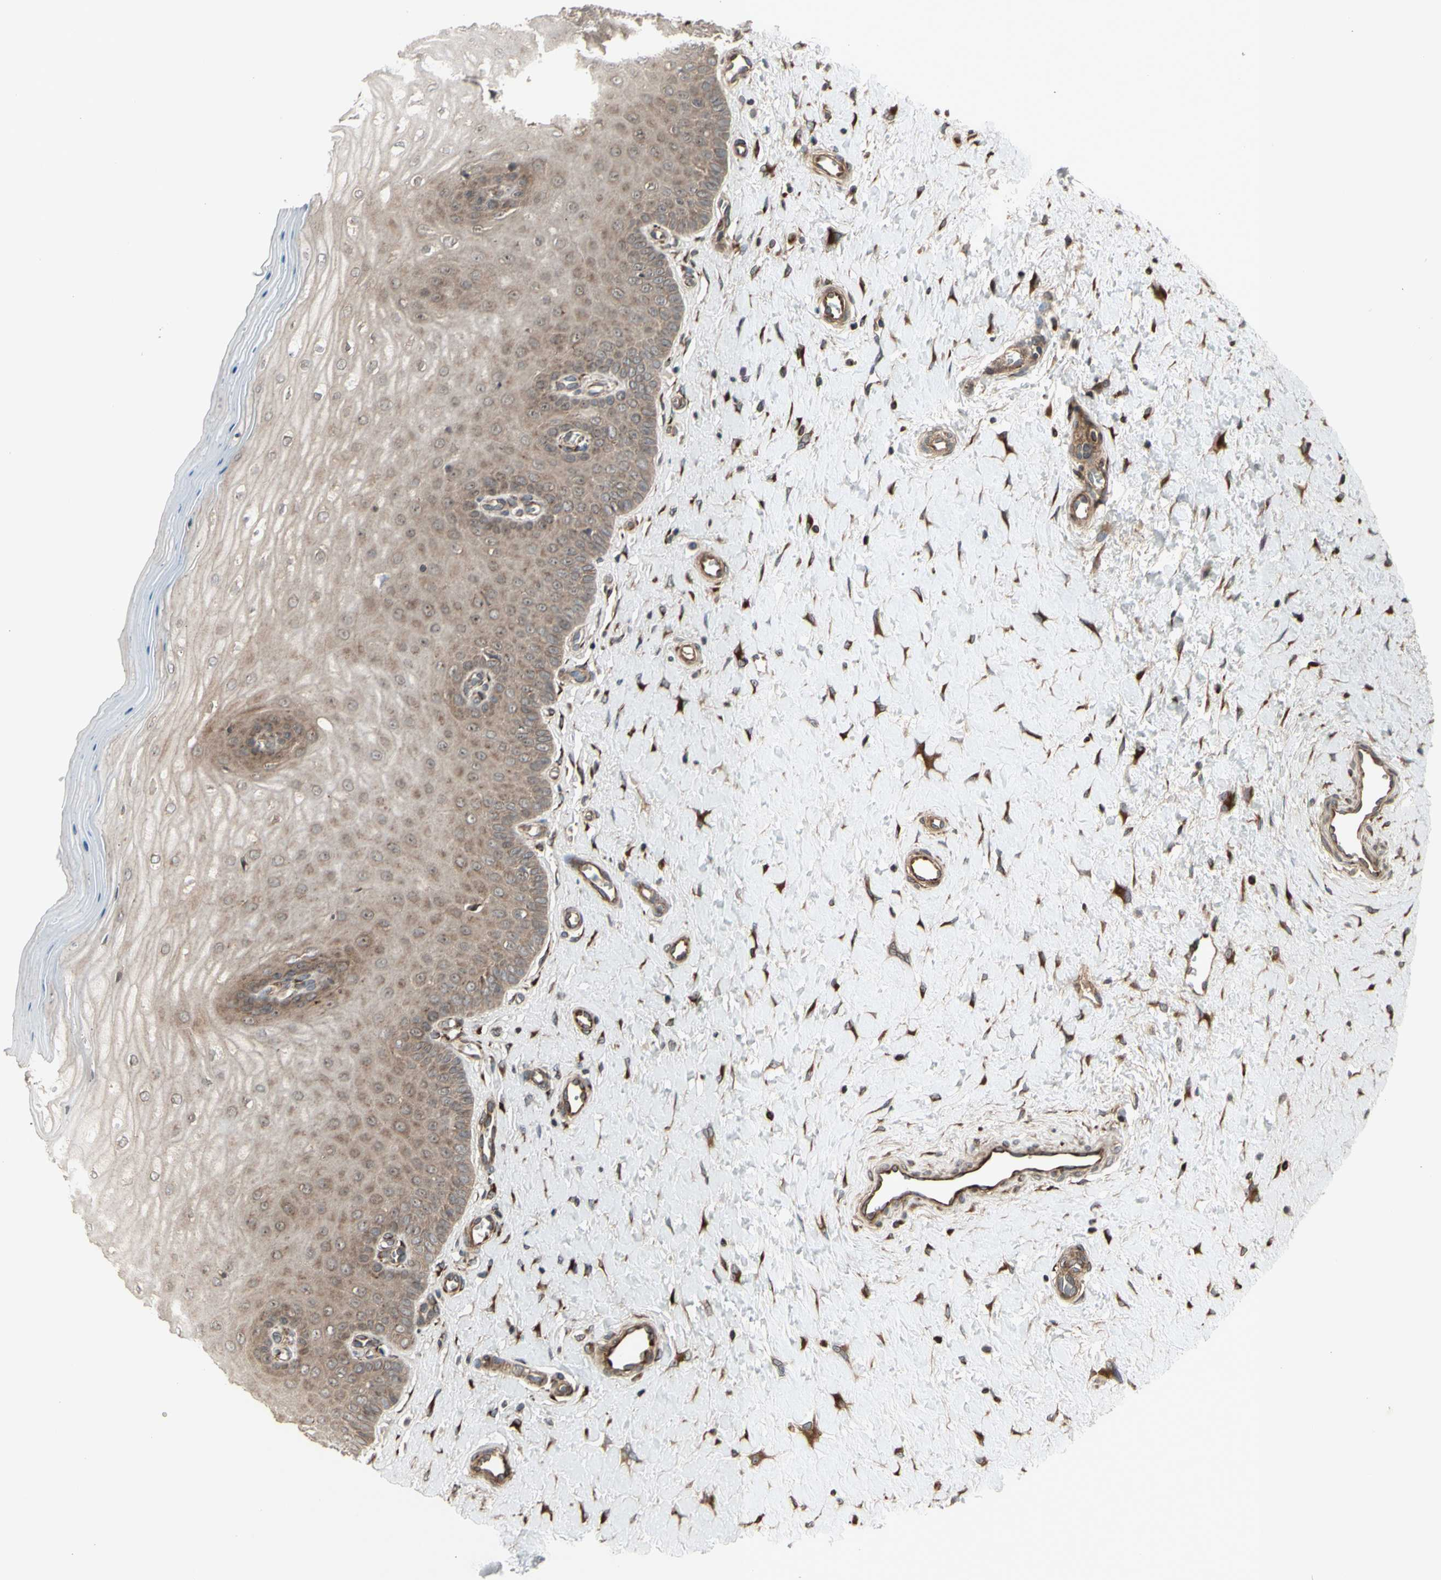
{"staining": {"intensity": "moderate", "quantity": ">75%", "location": "cytoplasmic/membranous"}, "tissue": "cervix", "cell_type": "Glandular cells", "image_type": "normal", "snomed": [{"axis": "morphology", "description": "Normal tissue, NOS"}, {"axis": "topography", "description": "Cervix"}], "caption": "DAB immunohistochemical staining of benign cervix exhibits moderate cytoplasmic/membranous protein expression in approximately >75% of glandular cells. Immunohistochemistry (ihc) stains the protein in brown and the nuclei are stained blue.", "gene": "SLC39A9", "patient": {"sex": "female", "age": 55}}